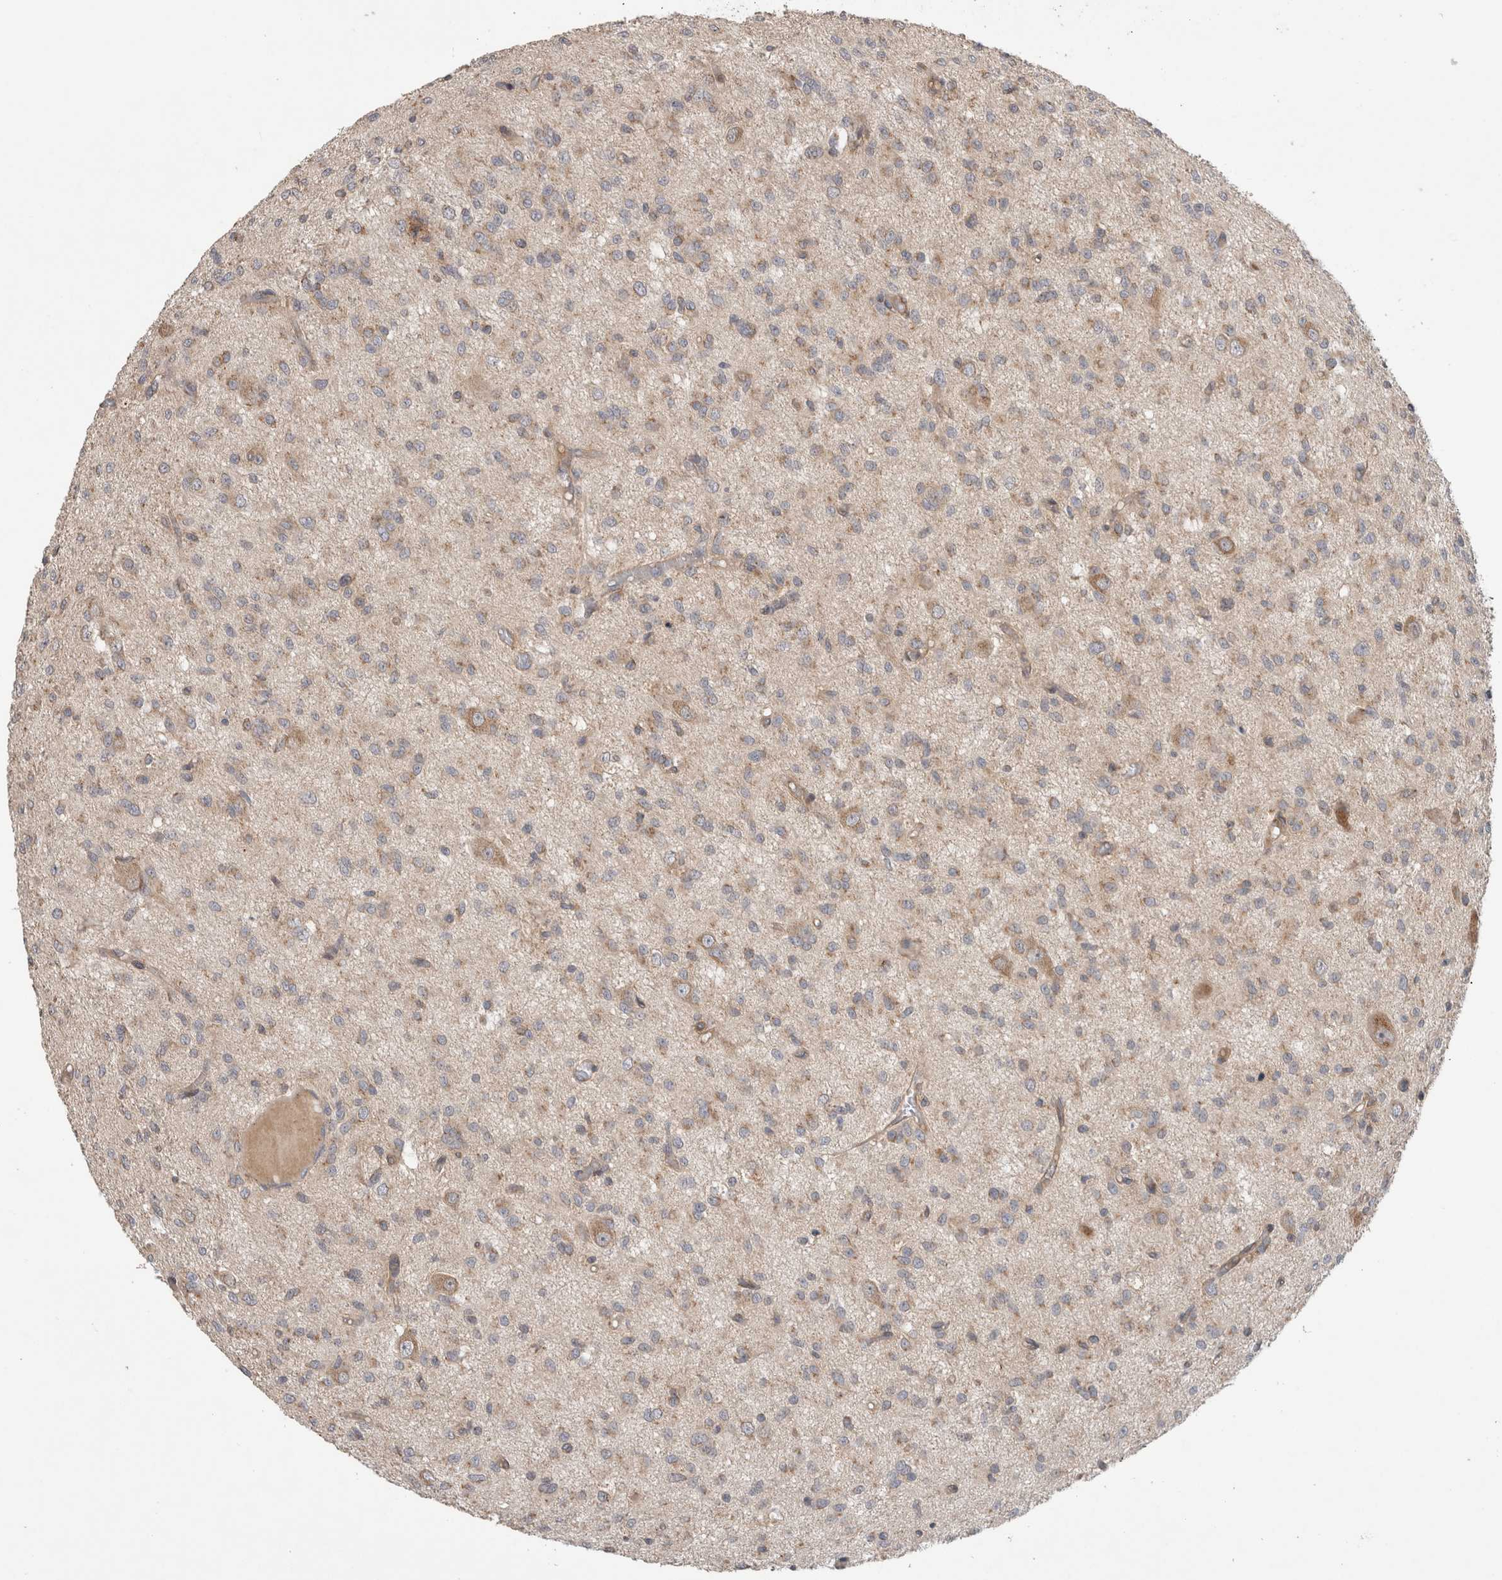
{"staining": {"intensity": "weak", "quantity": ">75%", "location": "cytoplasmic/membranous"}, "tissue": "glioma", "cell_type": "Tumor cells", "image_type": "cancer", "snomed": [{"axis": "morphology", "description": "Glioma, malignant, High grade"}, {"axis": "topography", "description": "Brain"}], "caption": "Protein analysis of glioma tissue exhibits weak cytoplasmic/membranous positivity in about >75% of tumor cells.", "gene": "TRIM5", "patient": {"sex": "female", "age": 59}}